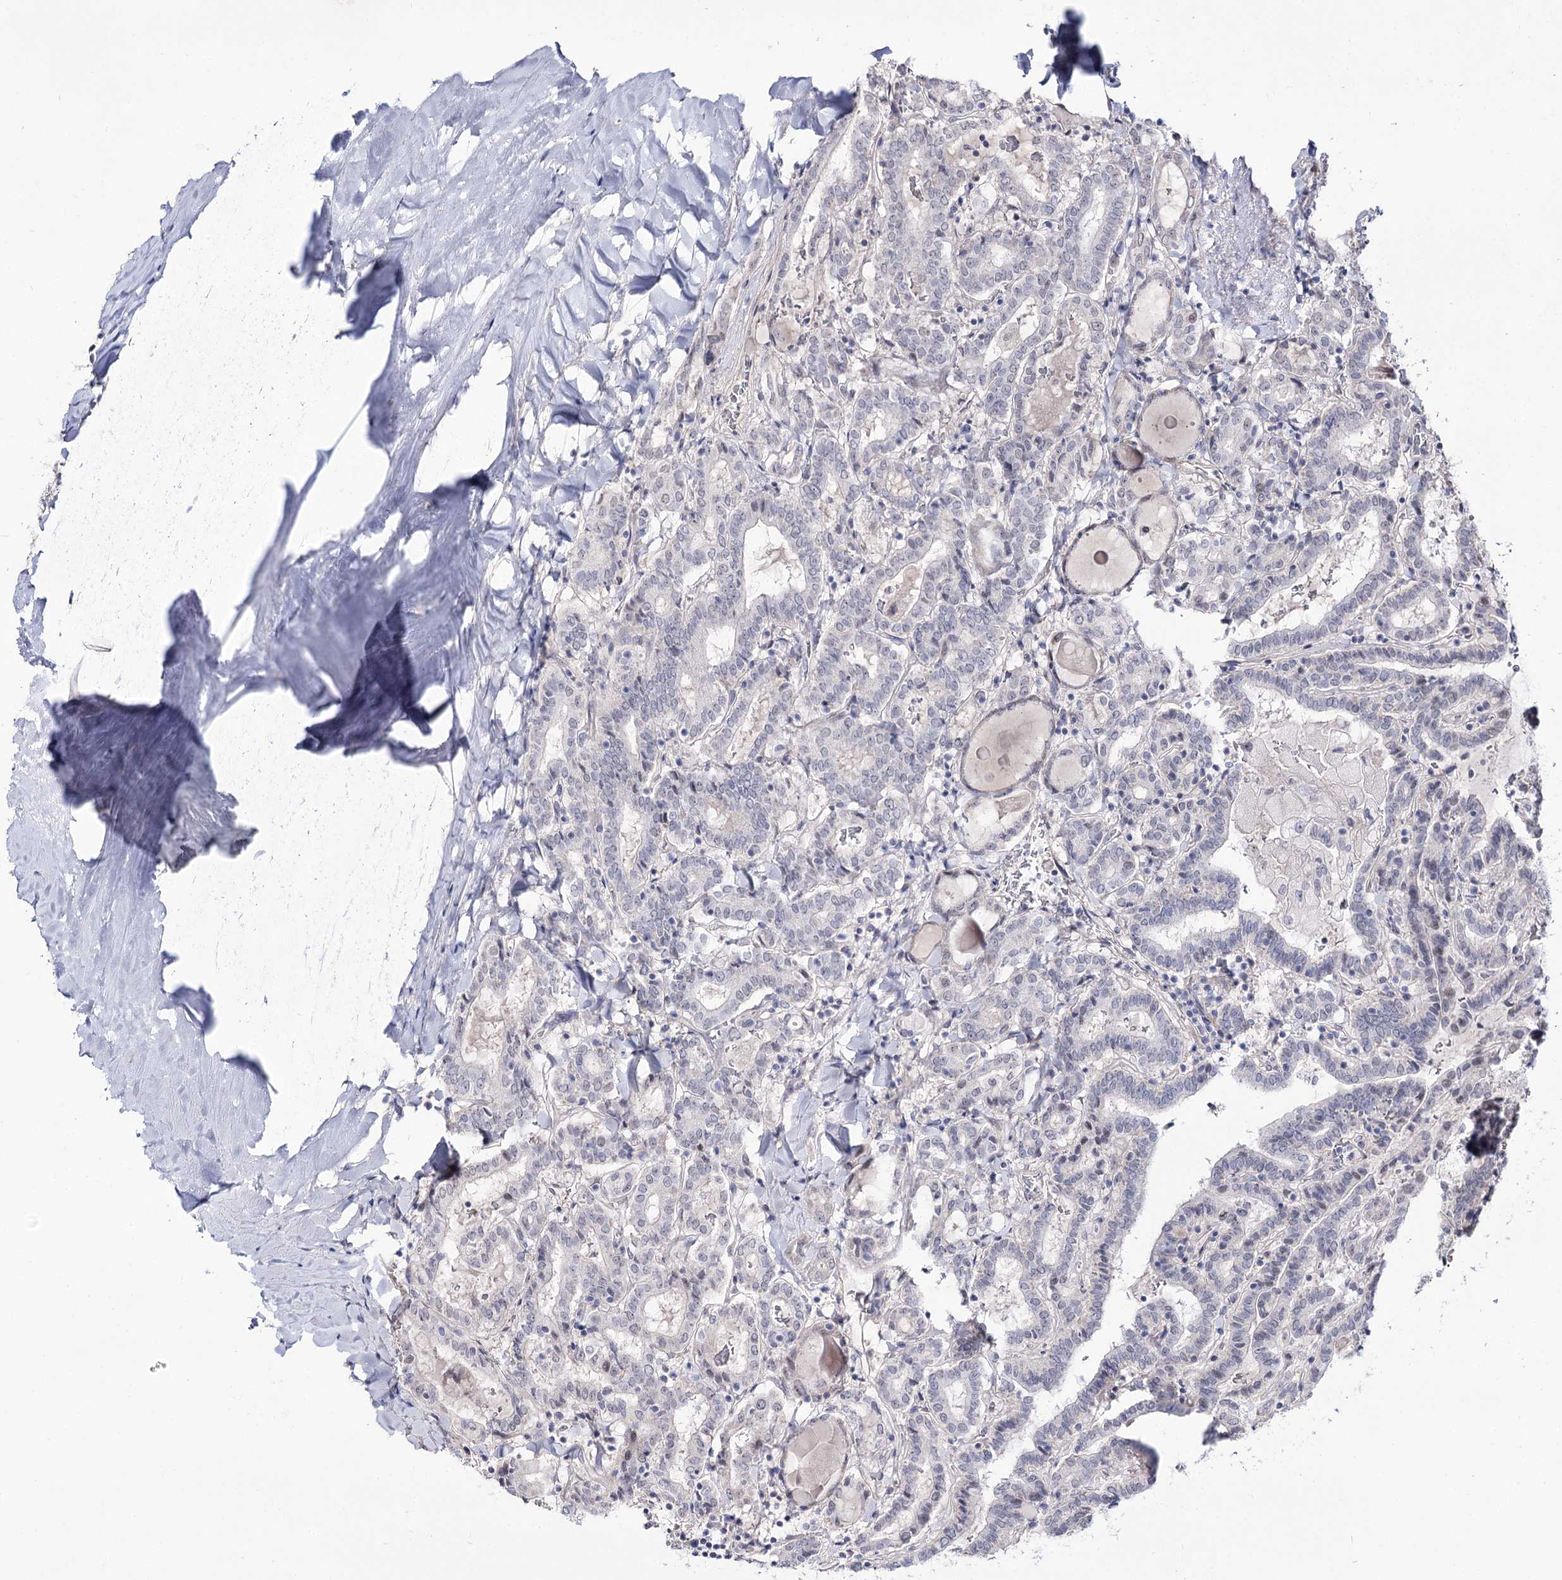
{"staining": {"intensity": "negative", "quantity": "none", "location": "none"}, "tissue": "thyroid cancer", "cell_type": "Tumor cells", "image_type": "cancer", "snomed": [{"axis": "morphology", "description": "Papillary adenocarcinoma, NOS"}, {"axis": "topography", "description": "Thyroid gland"}], "caption": "Human thyroid cancer (papillary adenocarcinoma) stained for a protein using immunohistochemistry exhibits no expression in tumor cells.", "gene": "RRP9", "patient": {"sex": "female", "age": 72}}